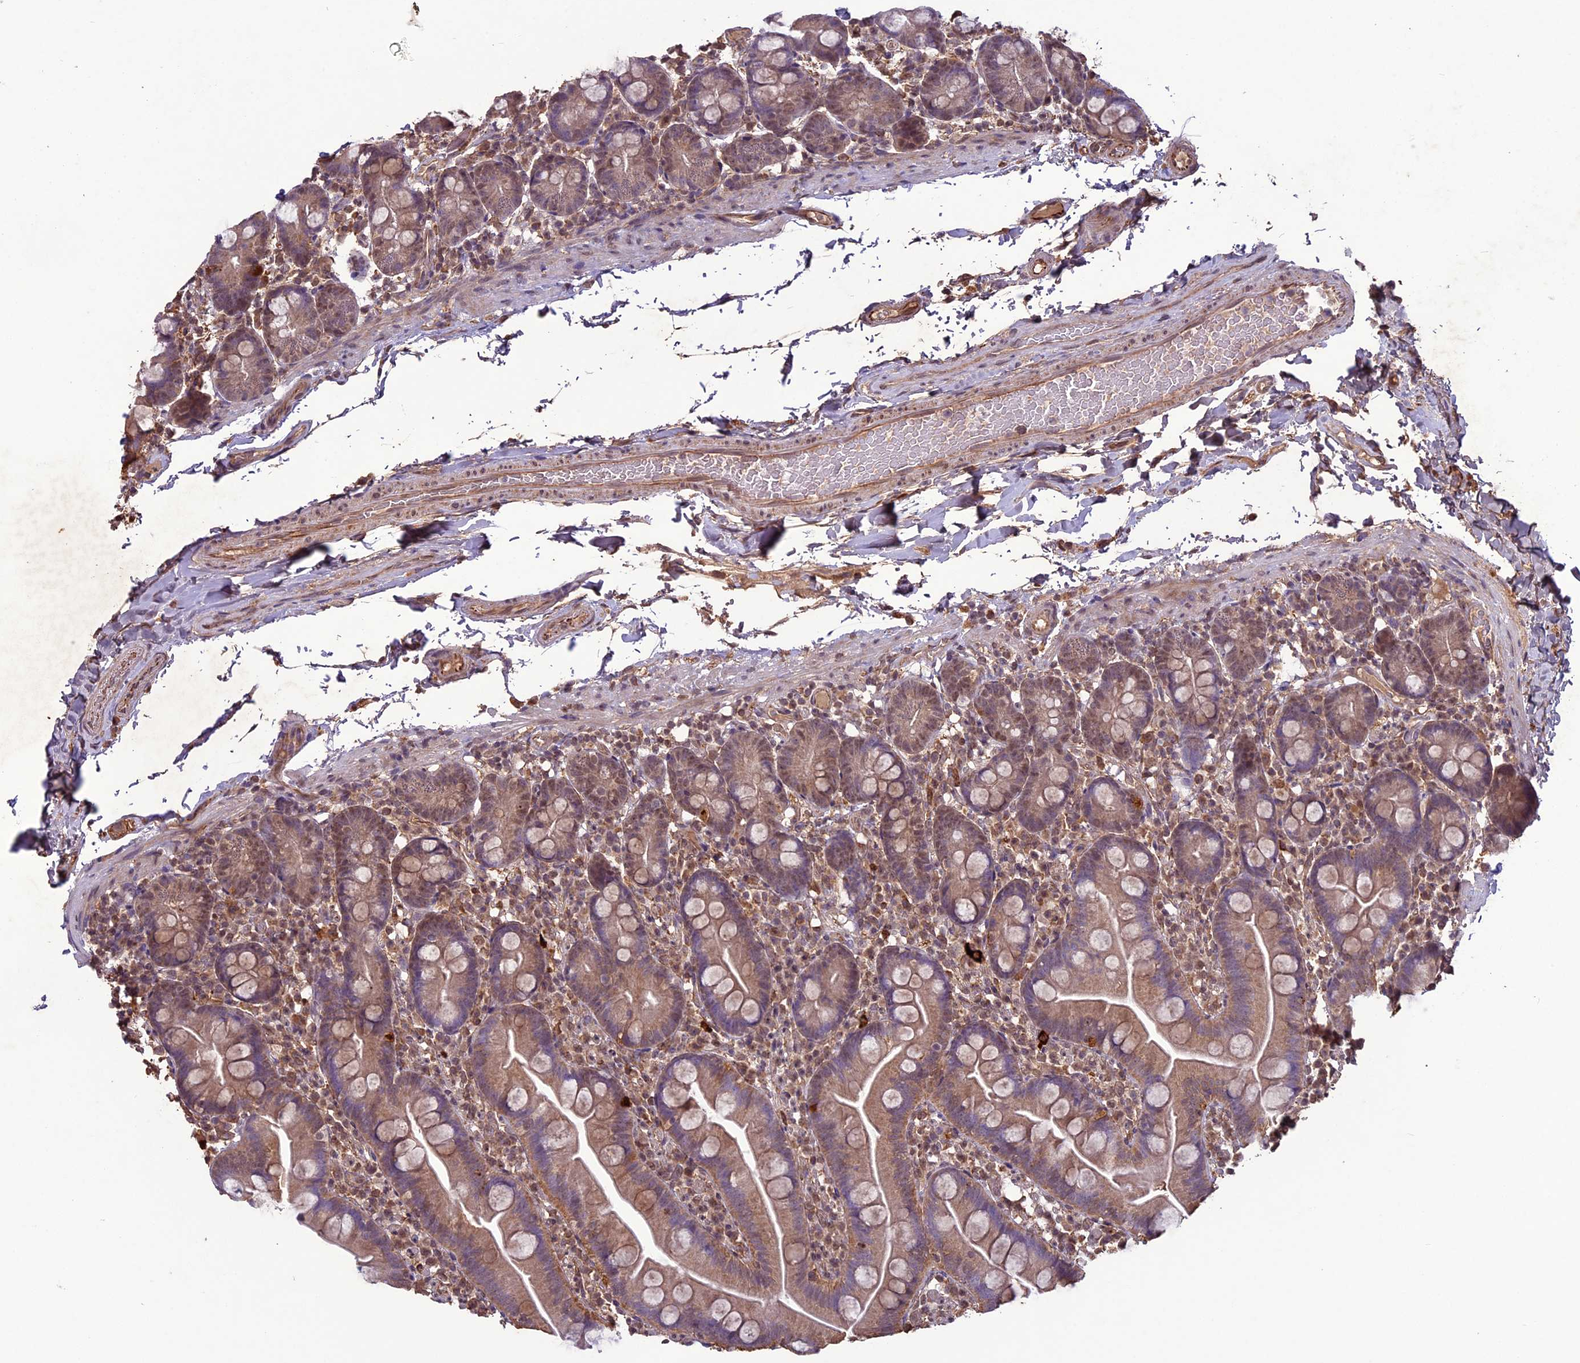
{"staining": {"intensity": "moderate", "quantity": ">75%", "location": "cytoplasmic/membranous"}, "tissue": "small intestine", "cell_type": "Glandular cells", "image_type": "normal", "snomed": [{"axis": "morphology", "description": "Normal tissue, NOS"}, {"axis": "topography", "description": "Small intestine"}], "caption": "A high-resolution histopathology image shows immunohistochemistry staining of normal small intestine, which displays moderate cytoplasmic/membranous staining in approximately >75% of glandular cells. (DAB IHC, brown staining for protein, blue staining for nuclei).", "gene": "C3orf70", "patient": {"sex": "female", "age": 68}}